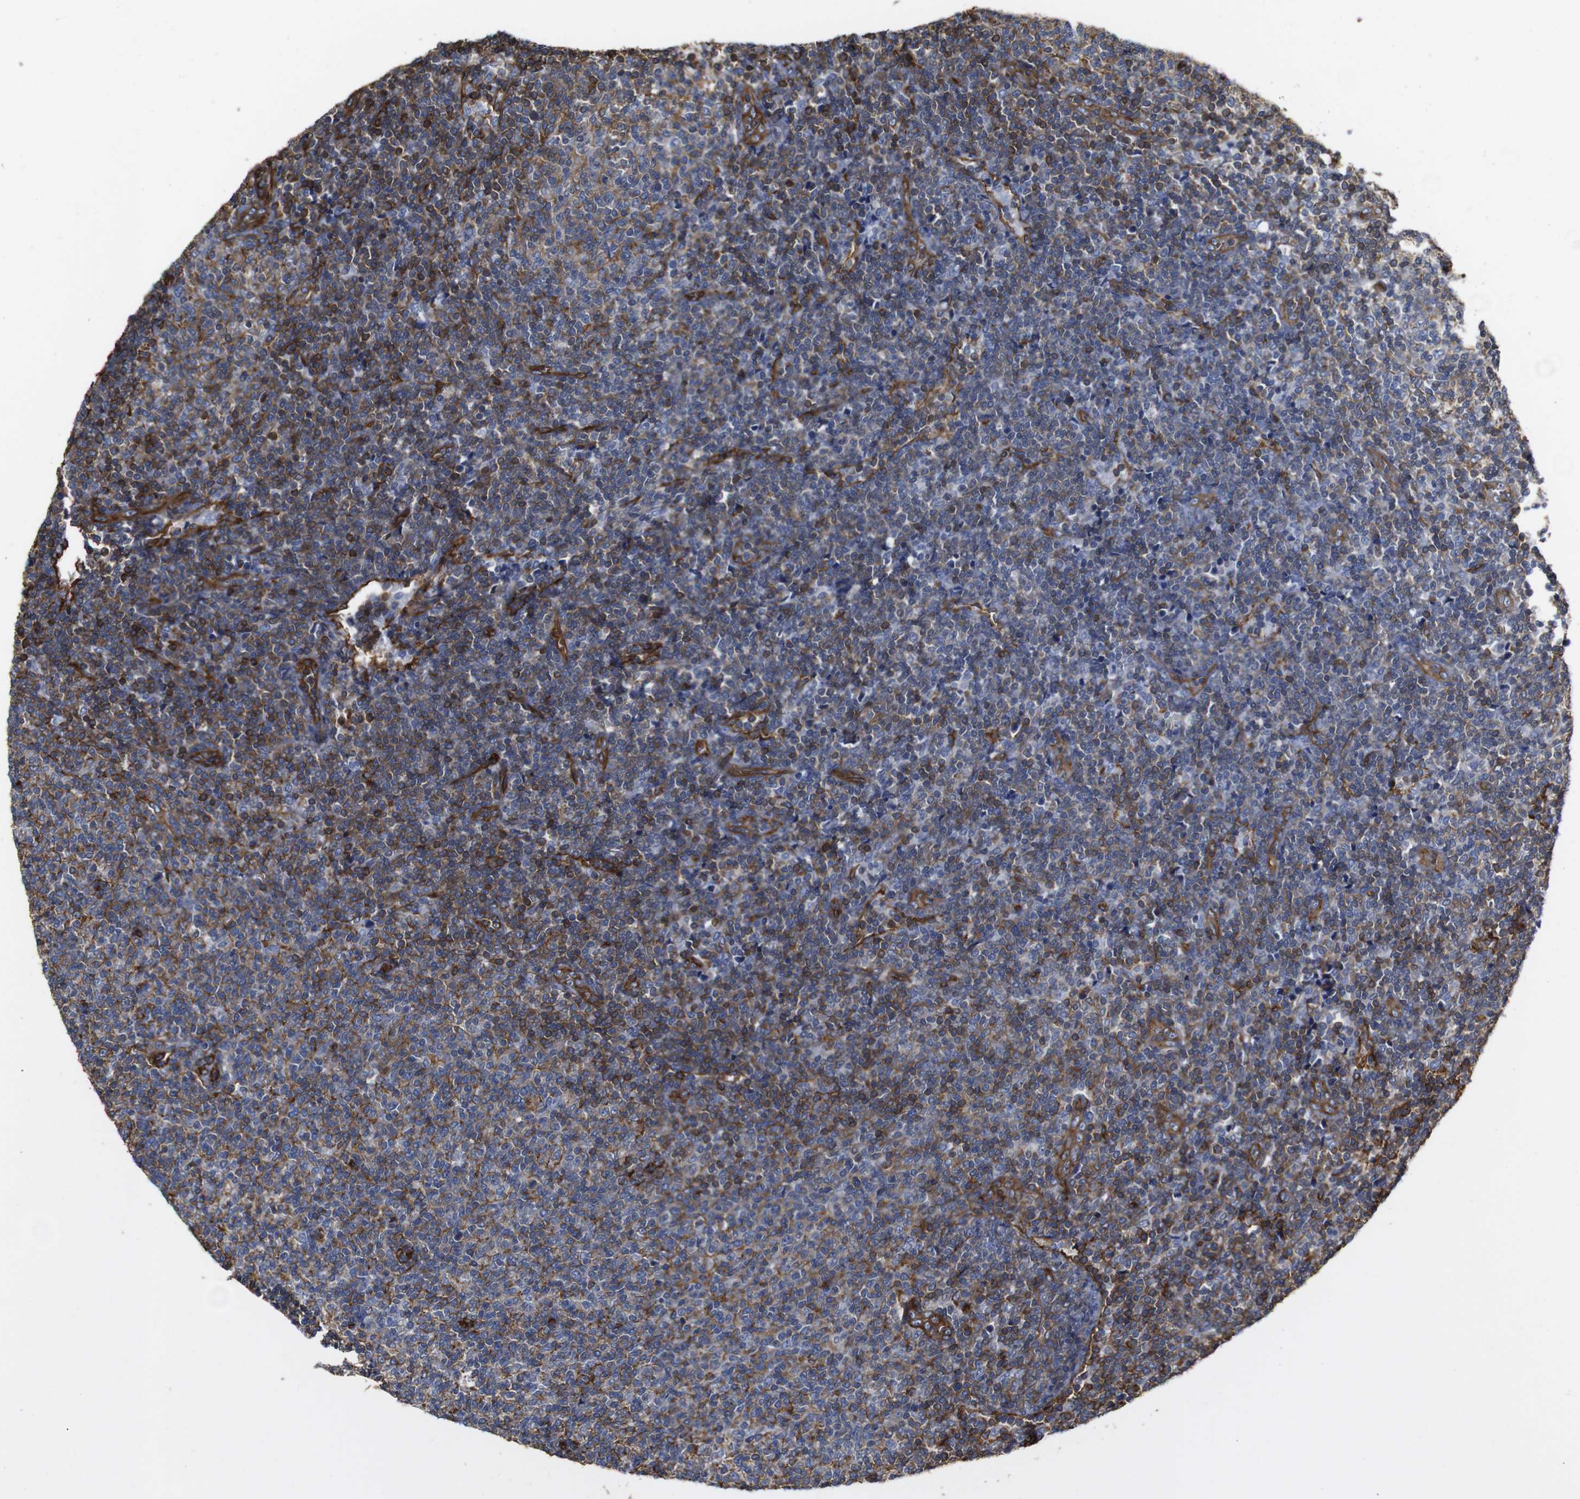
{"staining": {"intensity": "moderate", "quantity": "<25%", "location": "cytoplasmic/membranous"}, "tissue": "lymphoma", "cell_type": "Tumor cells", "image_type": "cancer", "snomed": [{"axis": "morphology", "description": "Malignant lymphoma, non-Hodgkin's type, Low grade"}, {"axis": "topography", "description": "Lymph node"}], "caption": "This is an image of IHC staining of low-grade malignant lymphoma, non-Hodgkin's type, which shows moderate positivity in the cytoplasmic/membranous of tumor cells.", "gene": "SPTBN1", "patient": {"sex": "male", "age": 66}}